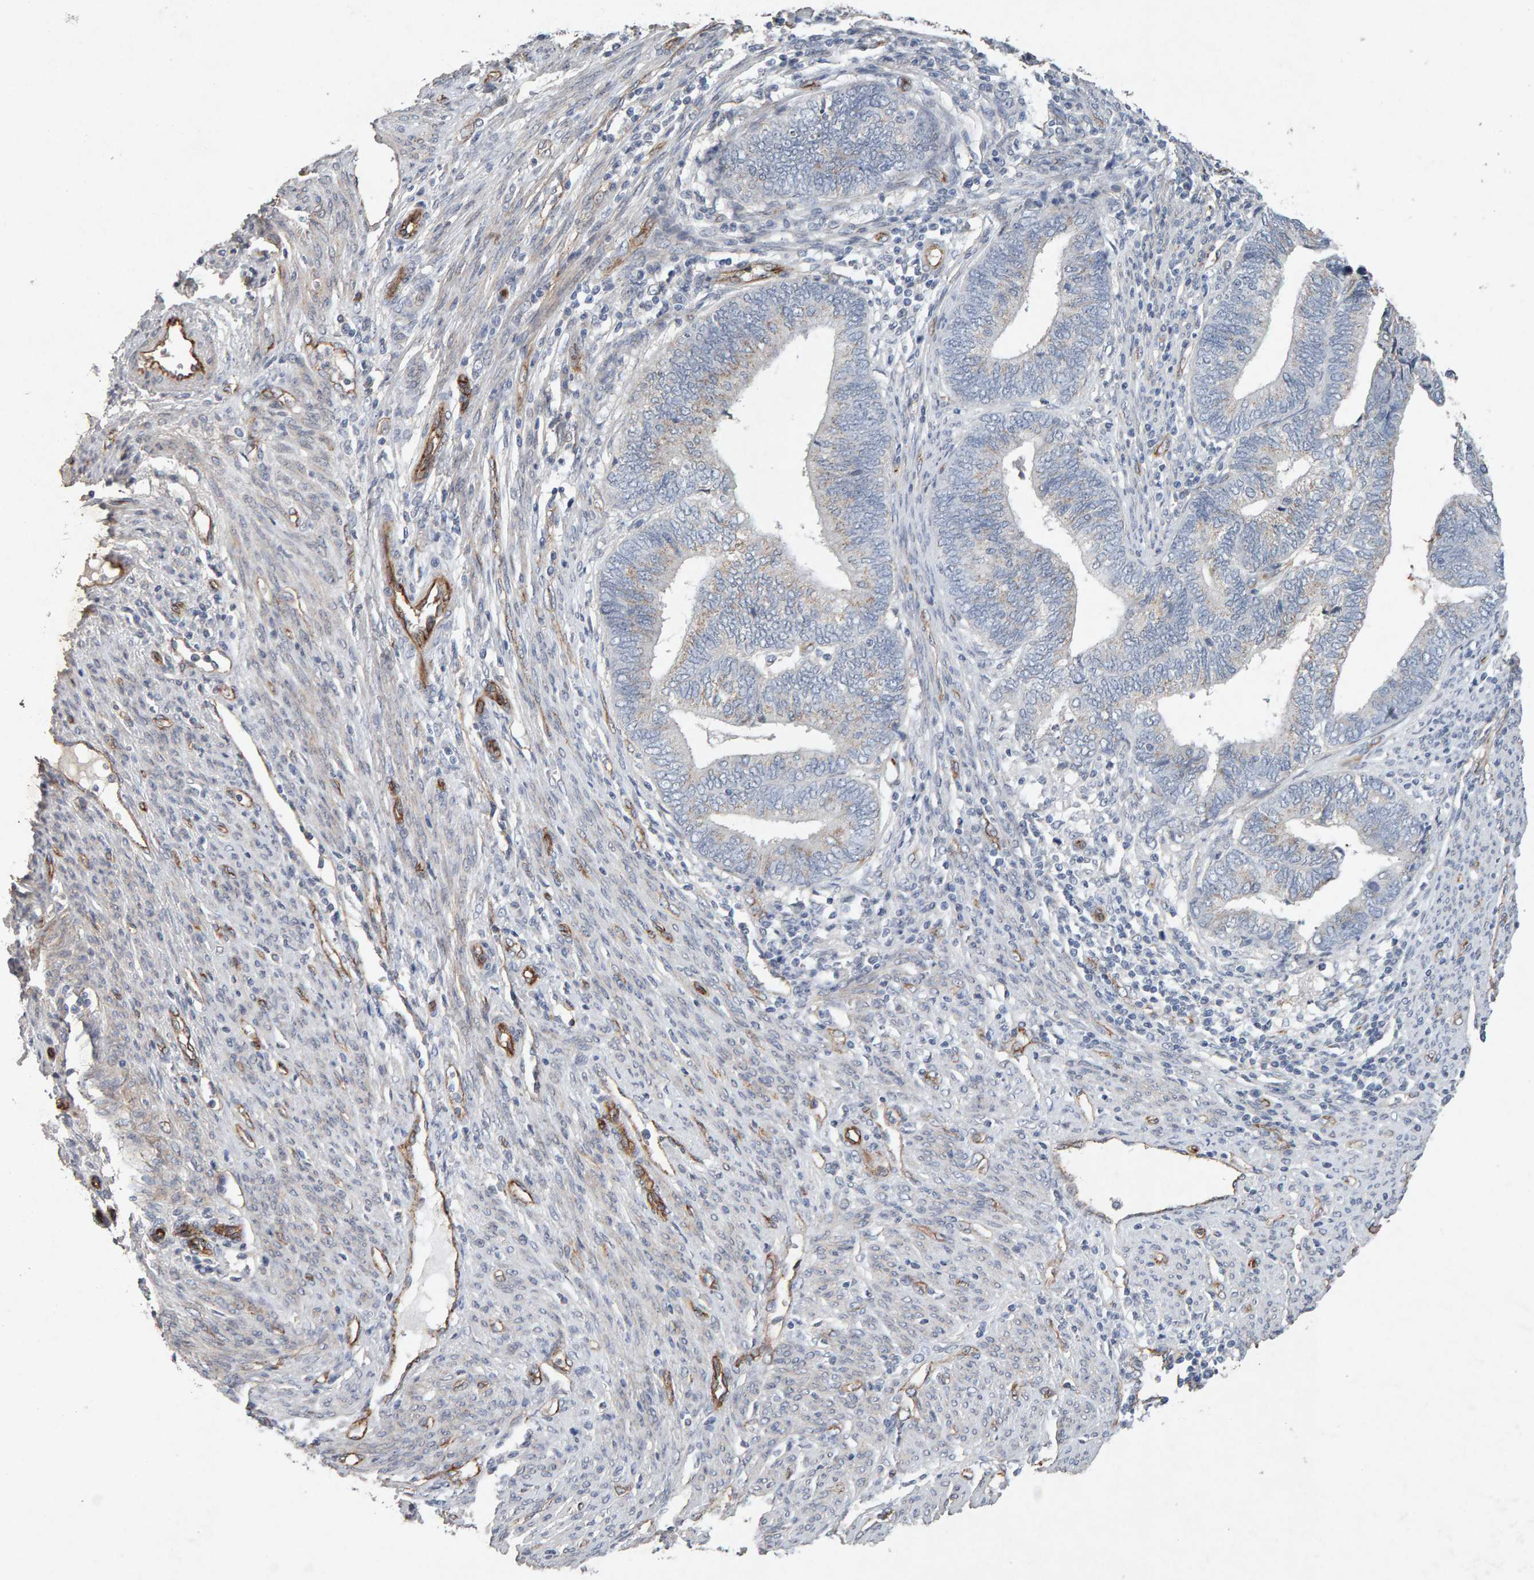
{"staining": {"intensity": "weak", "quantity": "25%-75%", "location": "cytoplasmic/membranous"}, "tissue": "endometrial cancer", "cell_type": "Tumor cells", "image_type": "cancer", "snomed": [{"axis": "morphology", "description": "Adenocarcinoma, NOS"}, {"axis": "topography", "description": "Uterus"}, {"axis": "topography", "description": "Endometrium"}], "caption": "Endometrial cancer tissue displays weak cytoplasmic/membranous positivity in about 25%-75% of tumor cells", "gene": "PTPRM", "patient": {"sex": "female", "age": 70}}